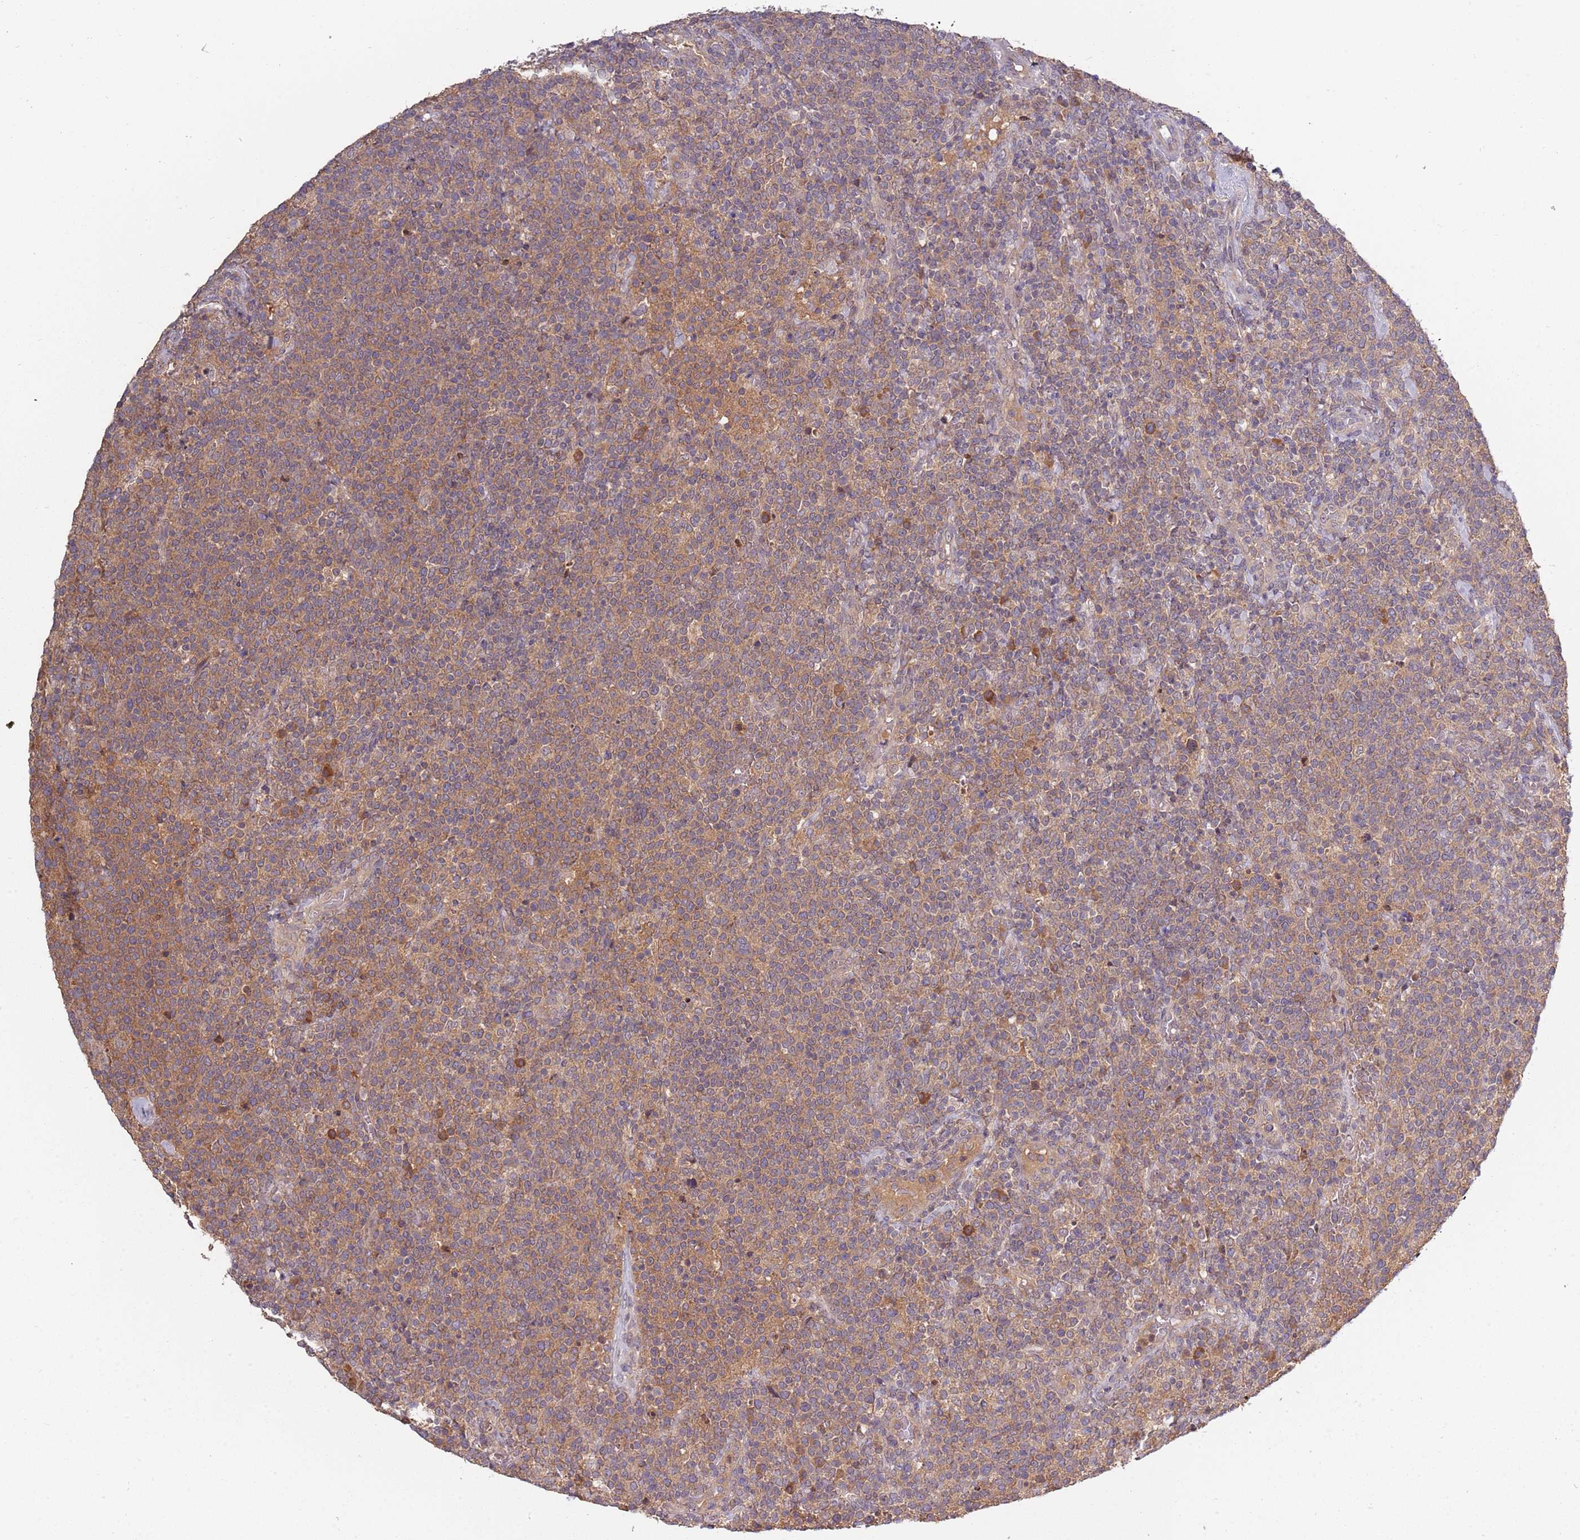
{"staining": {"intensity": "moderate", "quantity": ">75%", "location": "cytoplasmic/membranous"}, "tissue": "lymphoma", "cell_type": "Tumor cells", "image_type": "cancer", "snomed": [{"axis": "morphology", "description": "Malignant lymphoma, non-Hodgkin's type, High grade"}, {"axis": "topography", "description": "Lymph node"}], "caption": "The image shows a brown stain indicating the presence of a protein in the cytoplasmic/membranous of tumor cells in lymphoma. (Brightfield microscopy of DAB IHC at high magnification).", "gene": "USP32", "patient": {"sex": "male", "age": 61}}